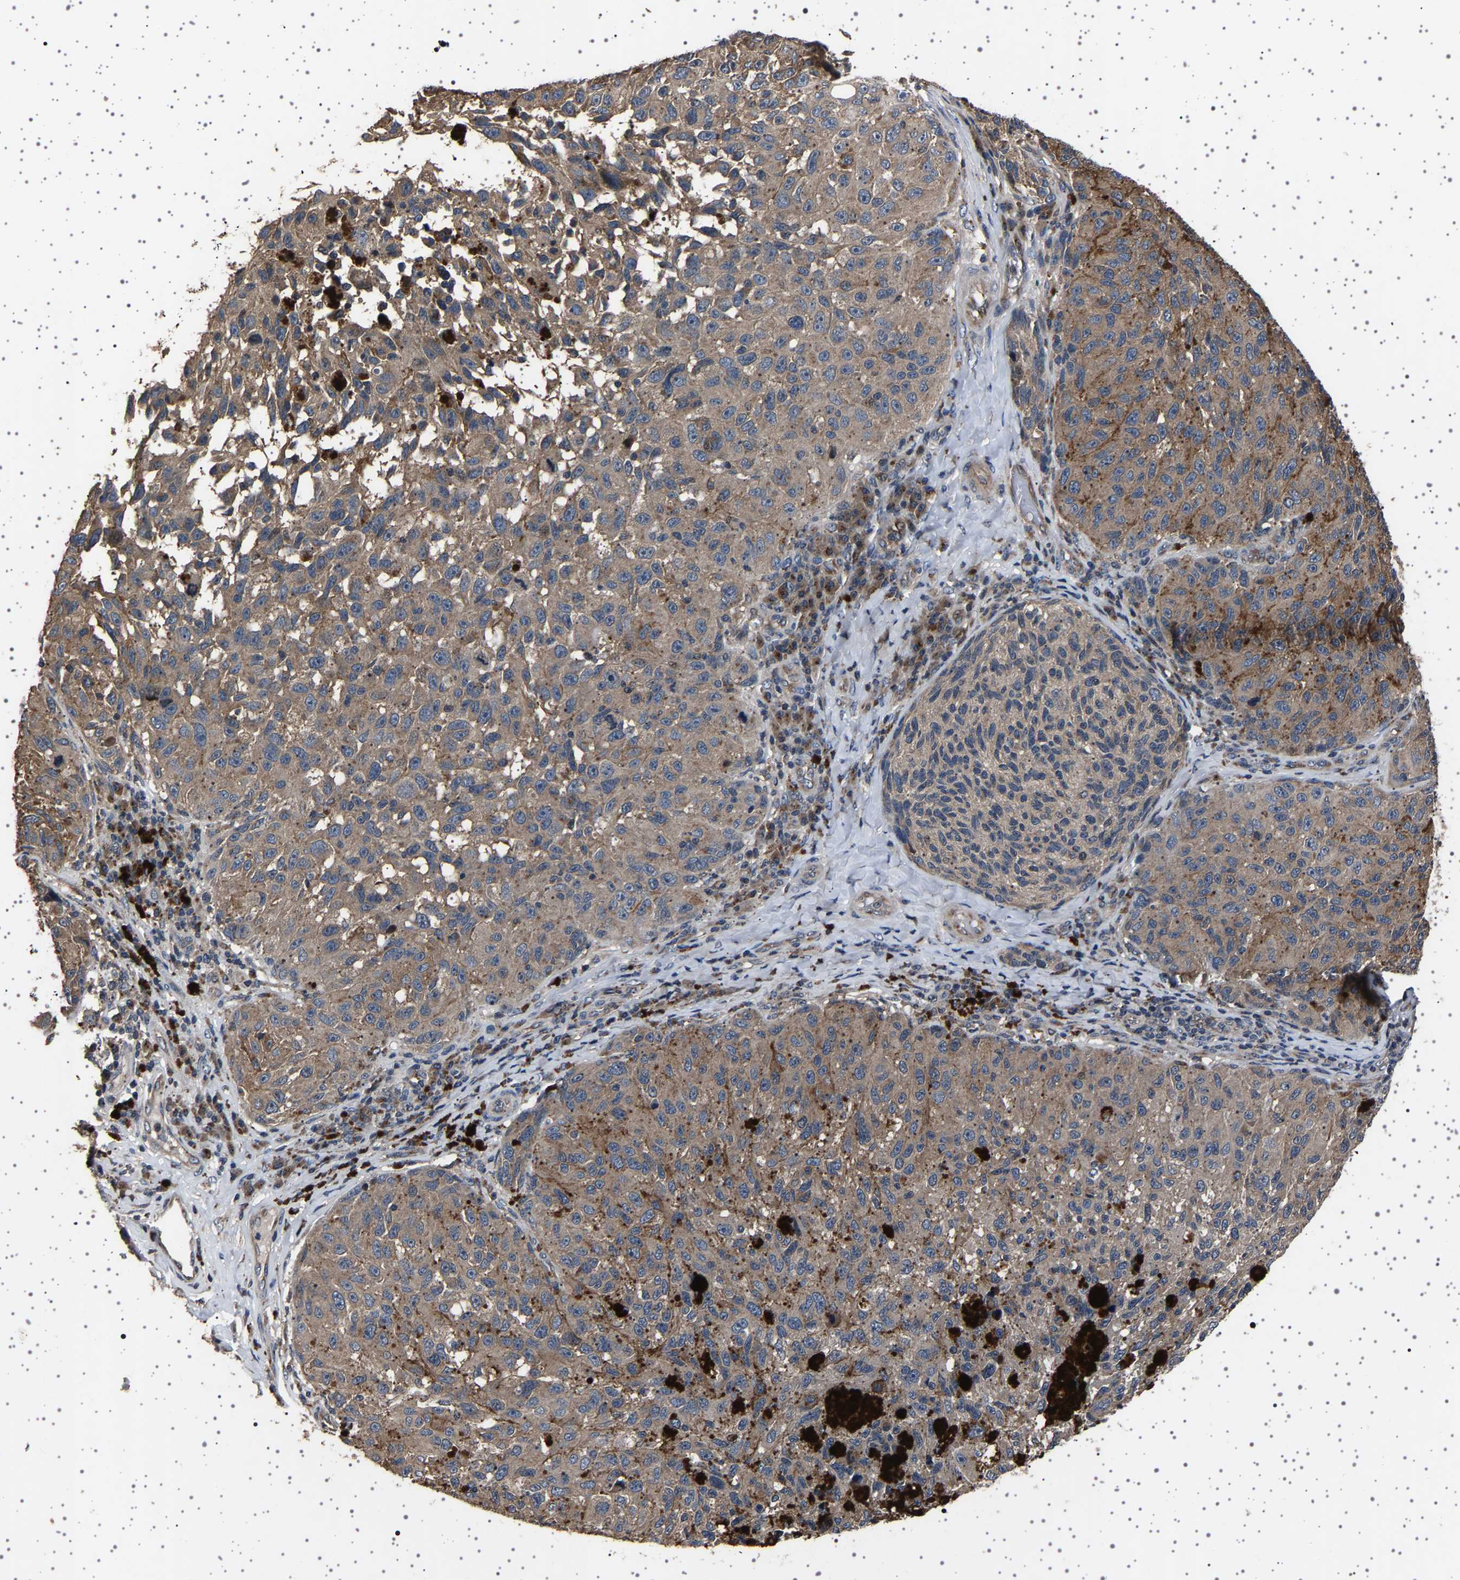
{"staining": {"intensity": "moderate", "quantity": ">75%", "location": "cytoplasmic/membranous"}, "tissue": "melanoma", "cell_type": "Tumor cells", "image_type": "cancer", "snomed": [{"axis": "morphology", "description": "Malignant melanoma, NOS"}, {"axis": "topography", "description": "Skin"}], "caption": "Protein expression analysis of melanoma exhibits moderate cytoplasmic/membranous positivity in approximately >75% of tumor cells.", "gene": "NCKAP1", "patient": {"sex": "female", "age": 73}}